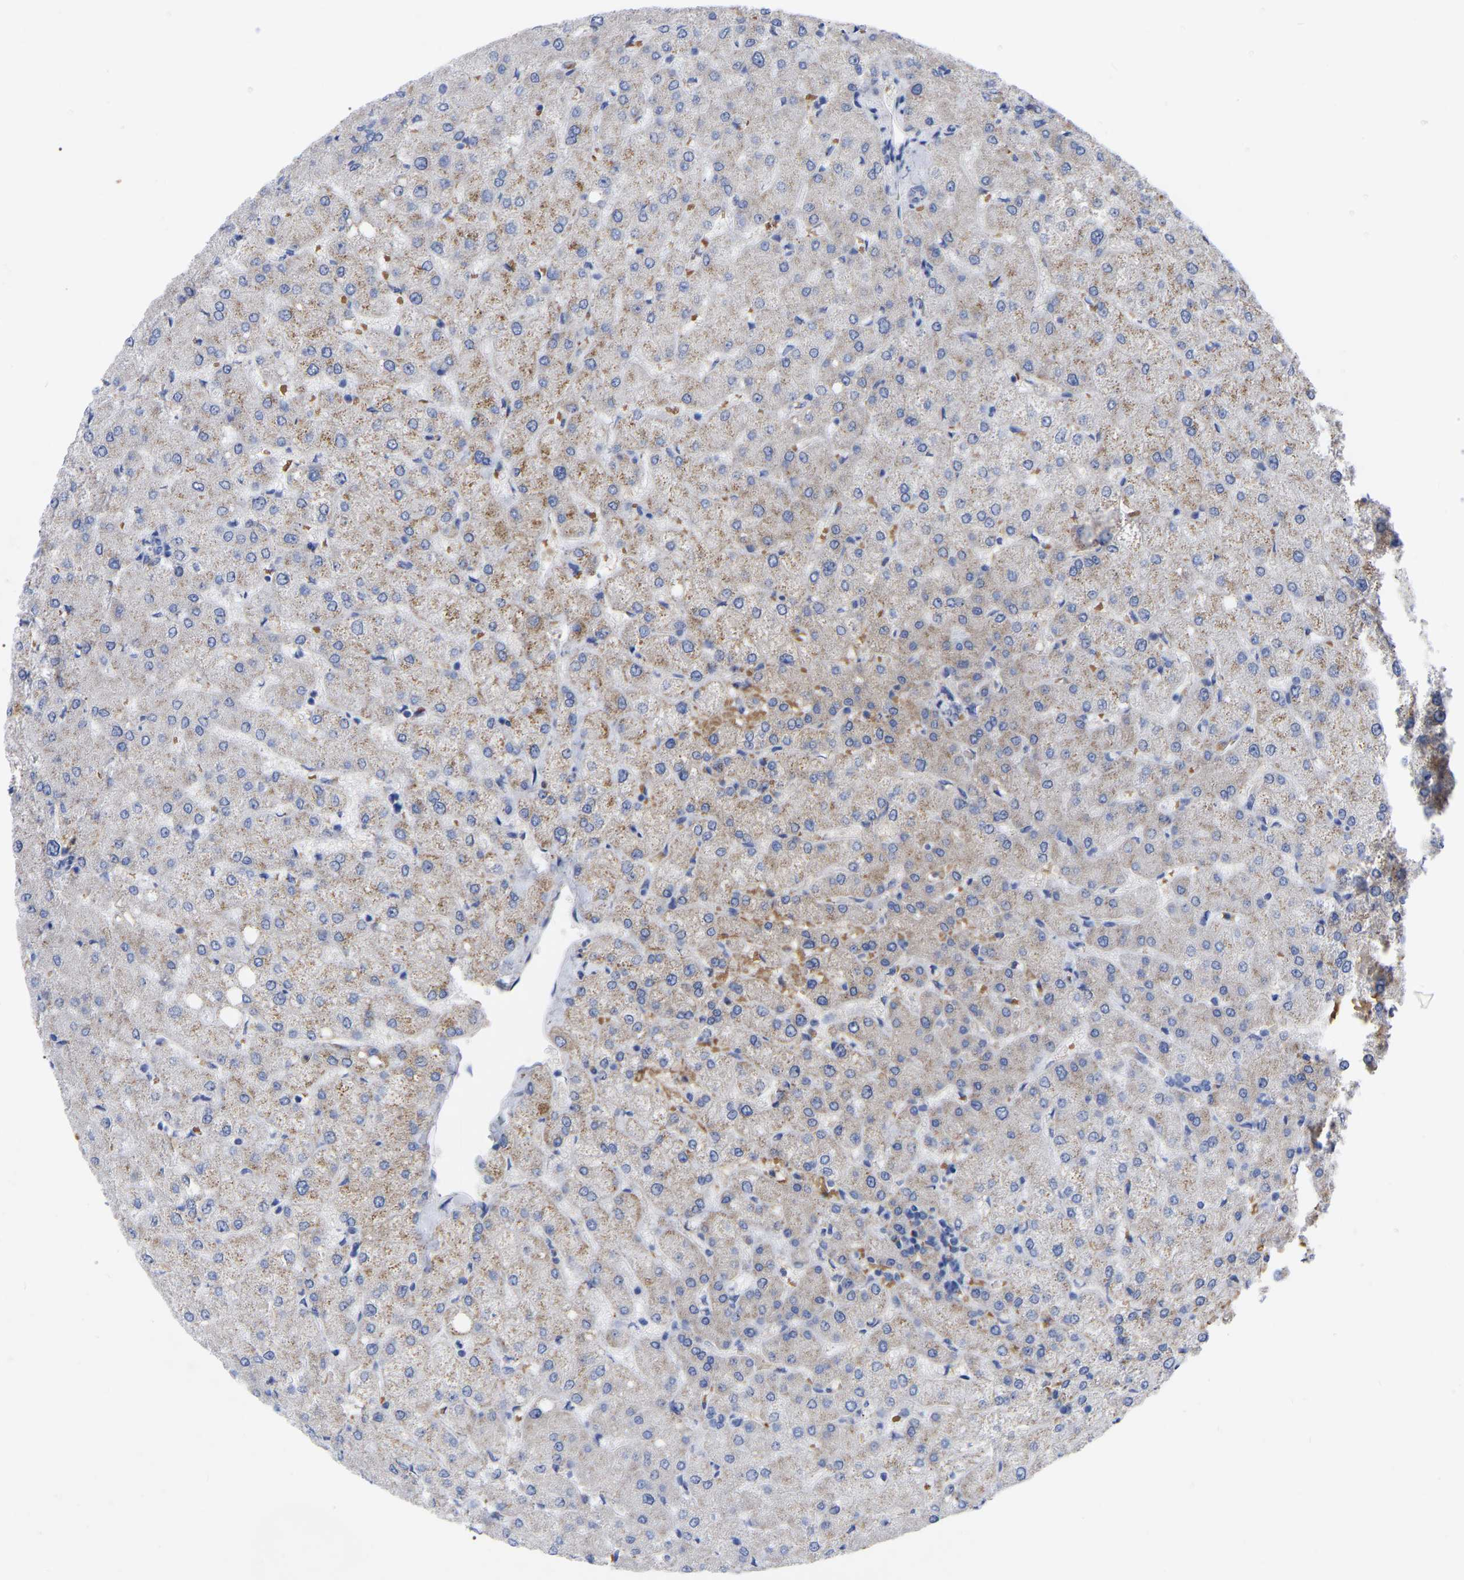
{"staining": {"intensity": "negative", "quantity": "none", "location": "none"}, "tissue": "liver", "cell_type": "Cholangiocytes", "image_type": "normal", "snomed": [{"axis": "morphology", "description": "Normal tissue, NOS"}, {"axis": "topography", "description": "Liver"}], "caption": "DAB (3,3'-diaminobenzidine) immunohistochemical staining of normal liver reveals no significant staining in cholangiocytes.", "gene": "GDF3", "patient": {"sex": "female", "age": 54}}